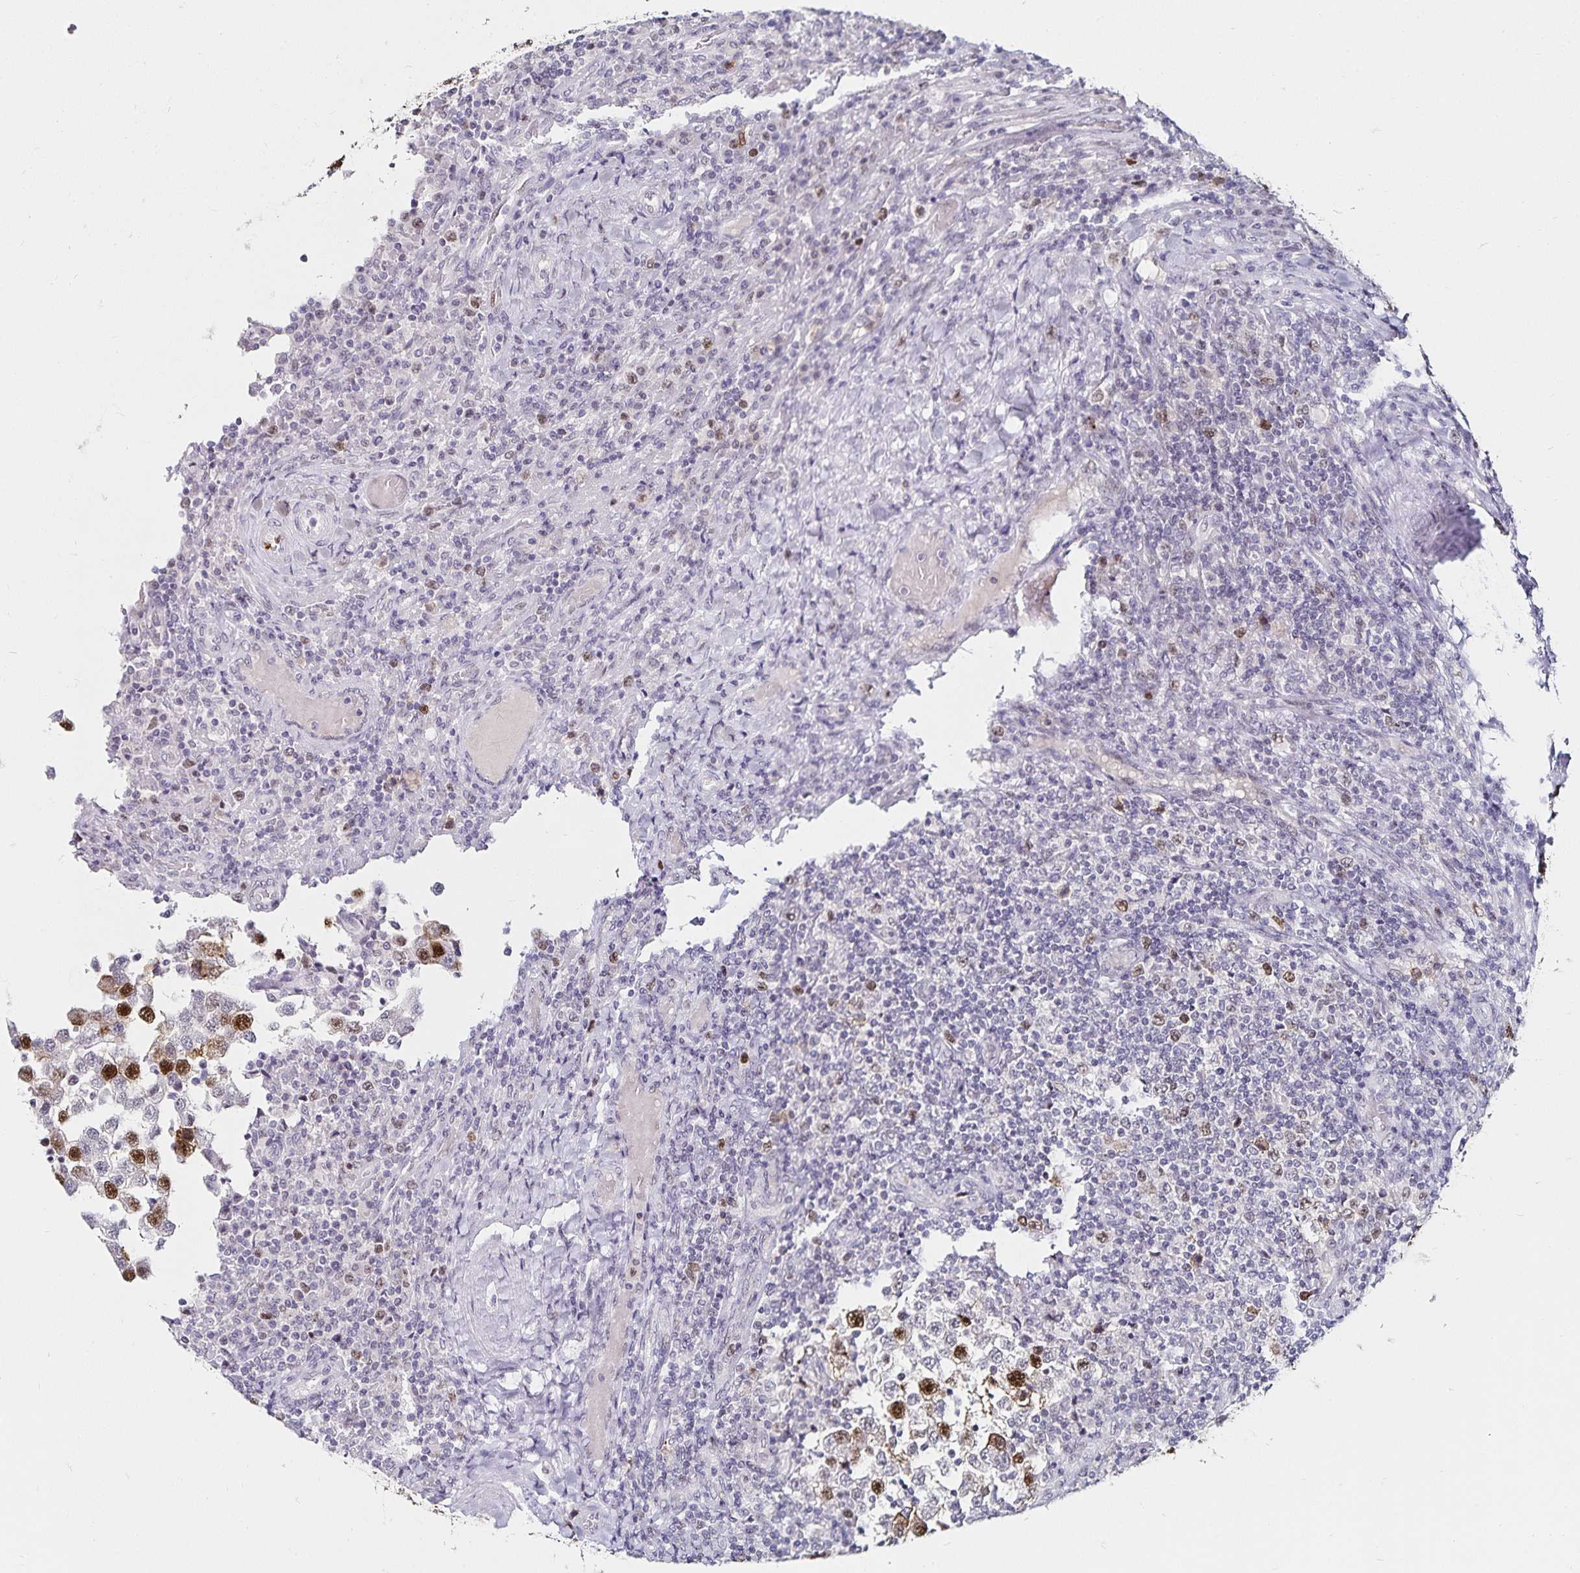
{"staining": {"intensity": "strong", "quantity": "25%-75%", "location": "nuclear"}, "tissue": "testis cancer", "cell_type": "Tumor cells", "image_type": "cancer", "snomed": [{"axis": "morphology", "description": "Seminoma, NOS"}, {"axis": "topography", "description": "Testis"}], "caption": "IHC histopathology image of human testis cancer (seminoma) stained for a protein (brown), which displays high levels of strong nuclear staining in approximately 25%-75% of tumor cells.", "gene": "ANLN", "patient": {"sex": "male", "age": 34}}